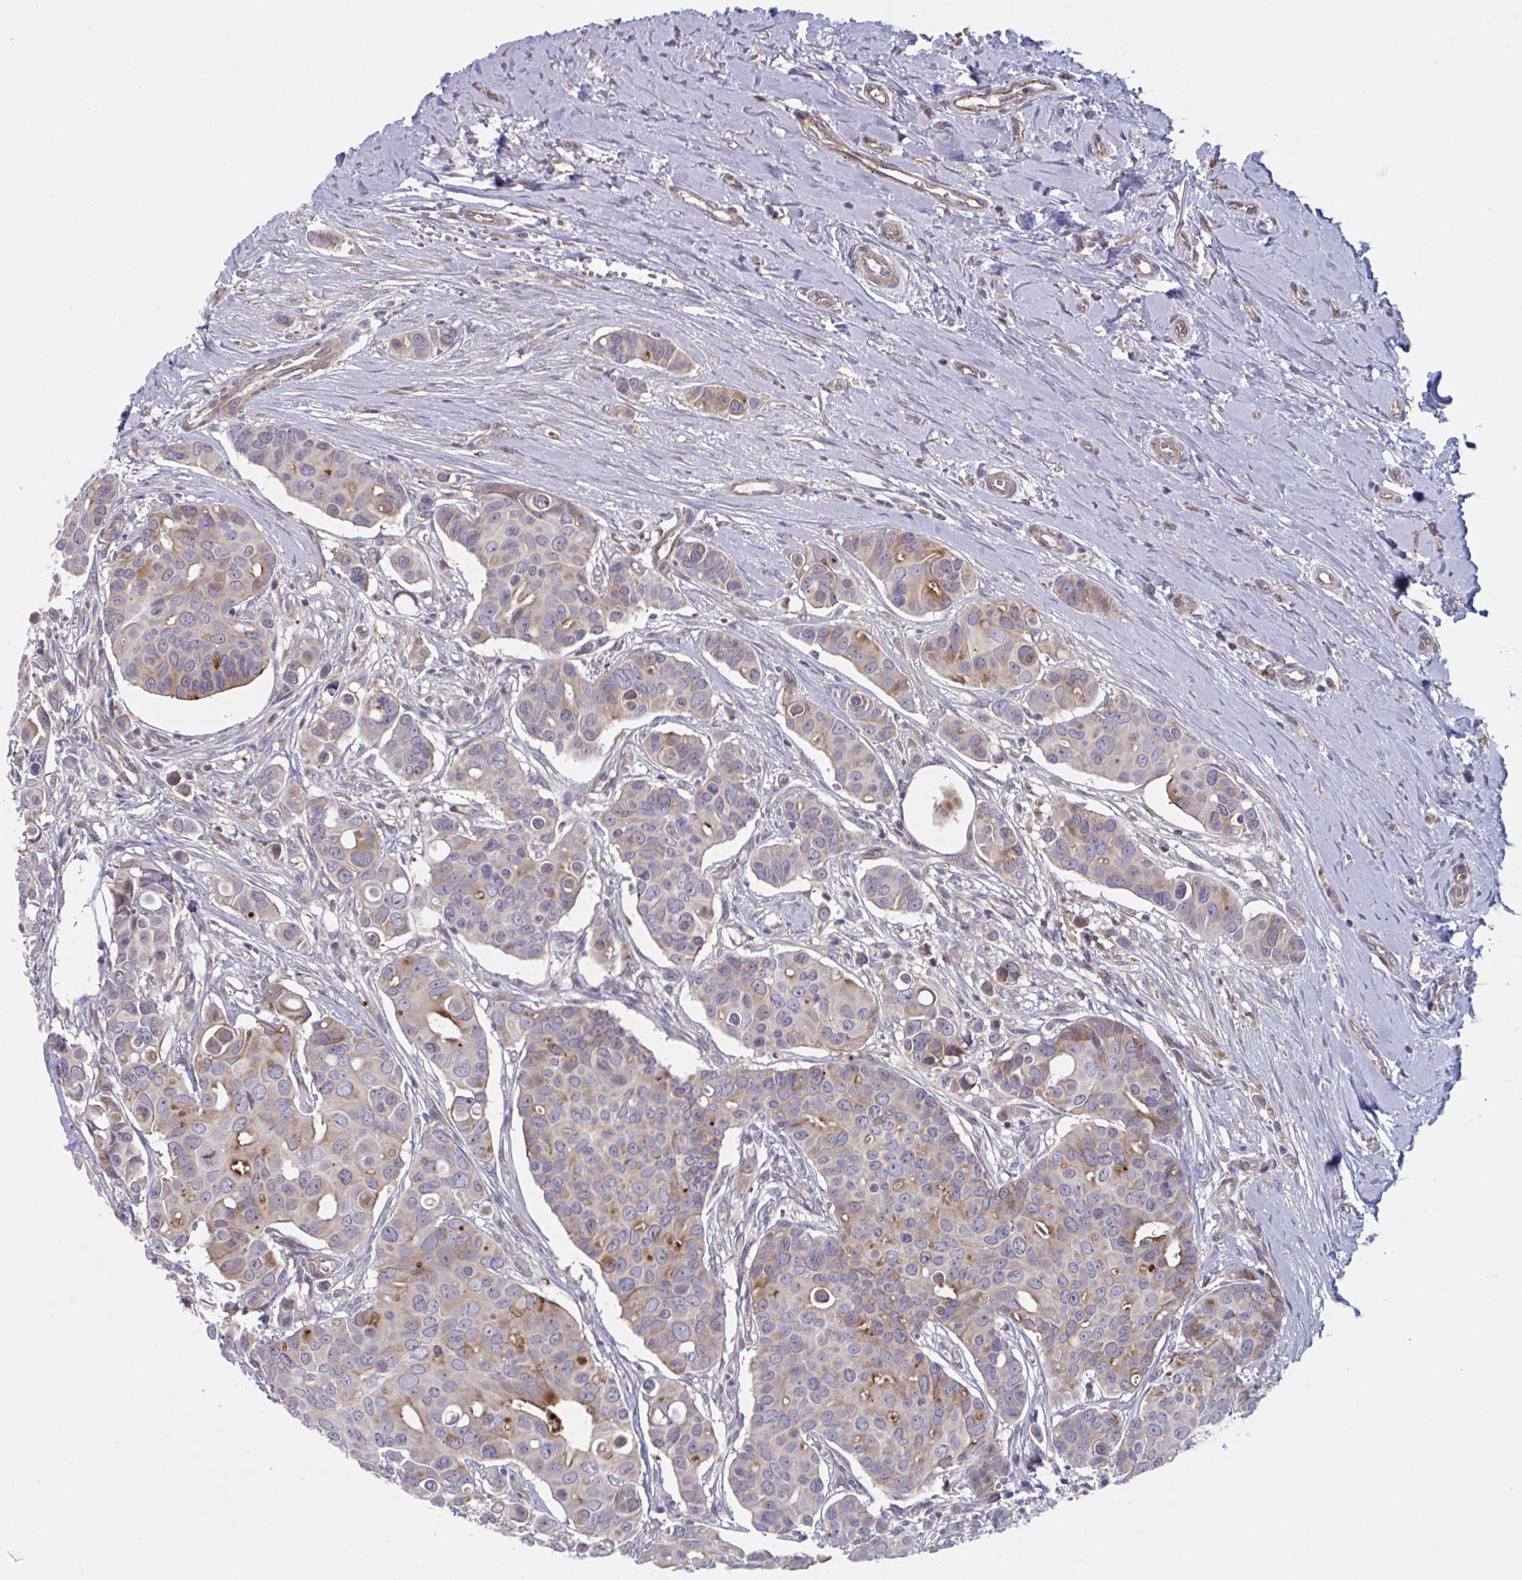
{"staining": {"intensity": "moderate", "quantity": "<25%", "location": "cytoplasmic/membranous"}, "tissue": "breast cancer", "cell_type": "Tumor cells", "image_type": "cancer", "snomed": [{"axis": "morphology", "description": "Normal tissue, NOS"}, {"axis": "morphology", "description": "Duct carcinoma"}, {"axis": "topography", "description": "Skin"}, {"axis": "topography", "description": "Breast"}], "caption": "Protein analysis of breast cancer (infiltrating ductal carcinoma) tissue shows moderate cytoplasmic/membranous positivity in approximately <25% of tumor cells.", "gene": "TNFSF10", "patient": {"sex": "female", "age": 54}}